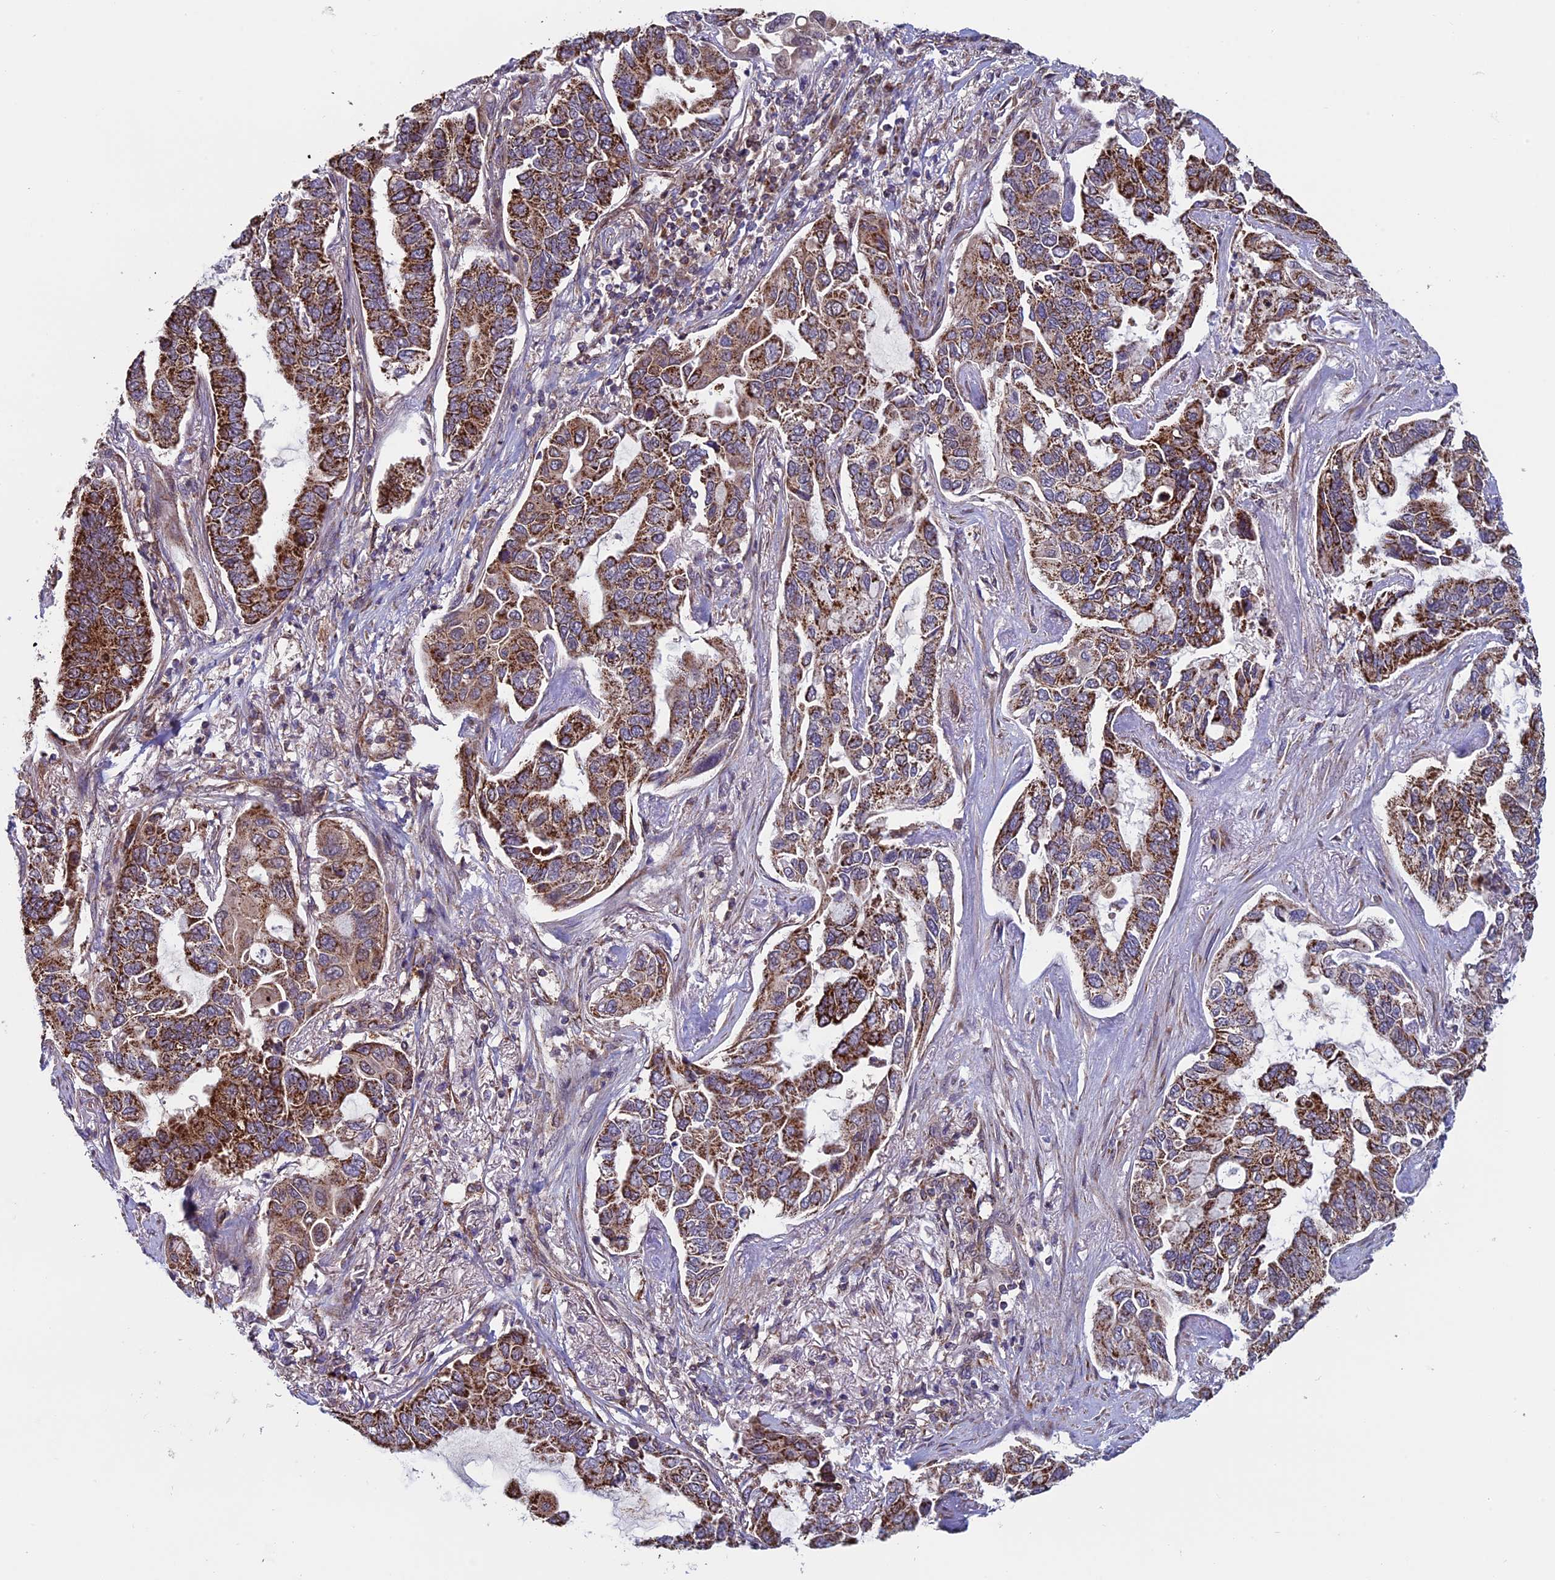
{"staining": {"intensity": "strong", "quantity": ">75%", "location": "cytoplasmic/membranous"}, "tissue": "lung cancer", "cell_type": "Tumor cells", "image_type": "cancer", "snomed": [{"axis": "morphology", "description": "Adenocarcinoma, NOS"}, {"axis": "topography", "description": "Lung"}], "caption": "IHC of human lung cancer demonstrates high levels of strong cytoplasmic/membranous expression in approximately >75% of tumor cells.", "gene": "CCDC8", "patient": {"sex": "male", "age": 64}}